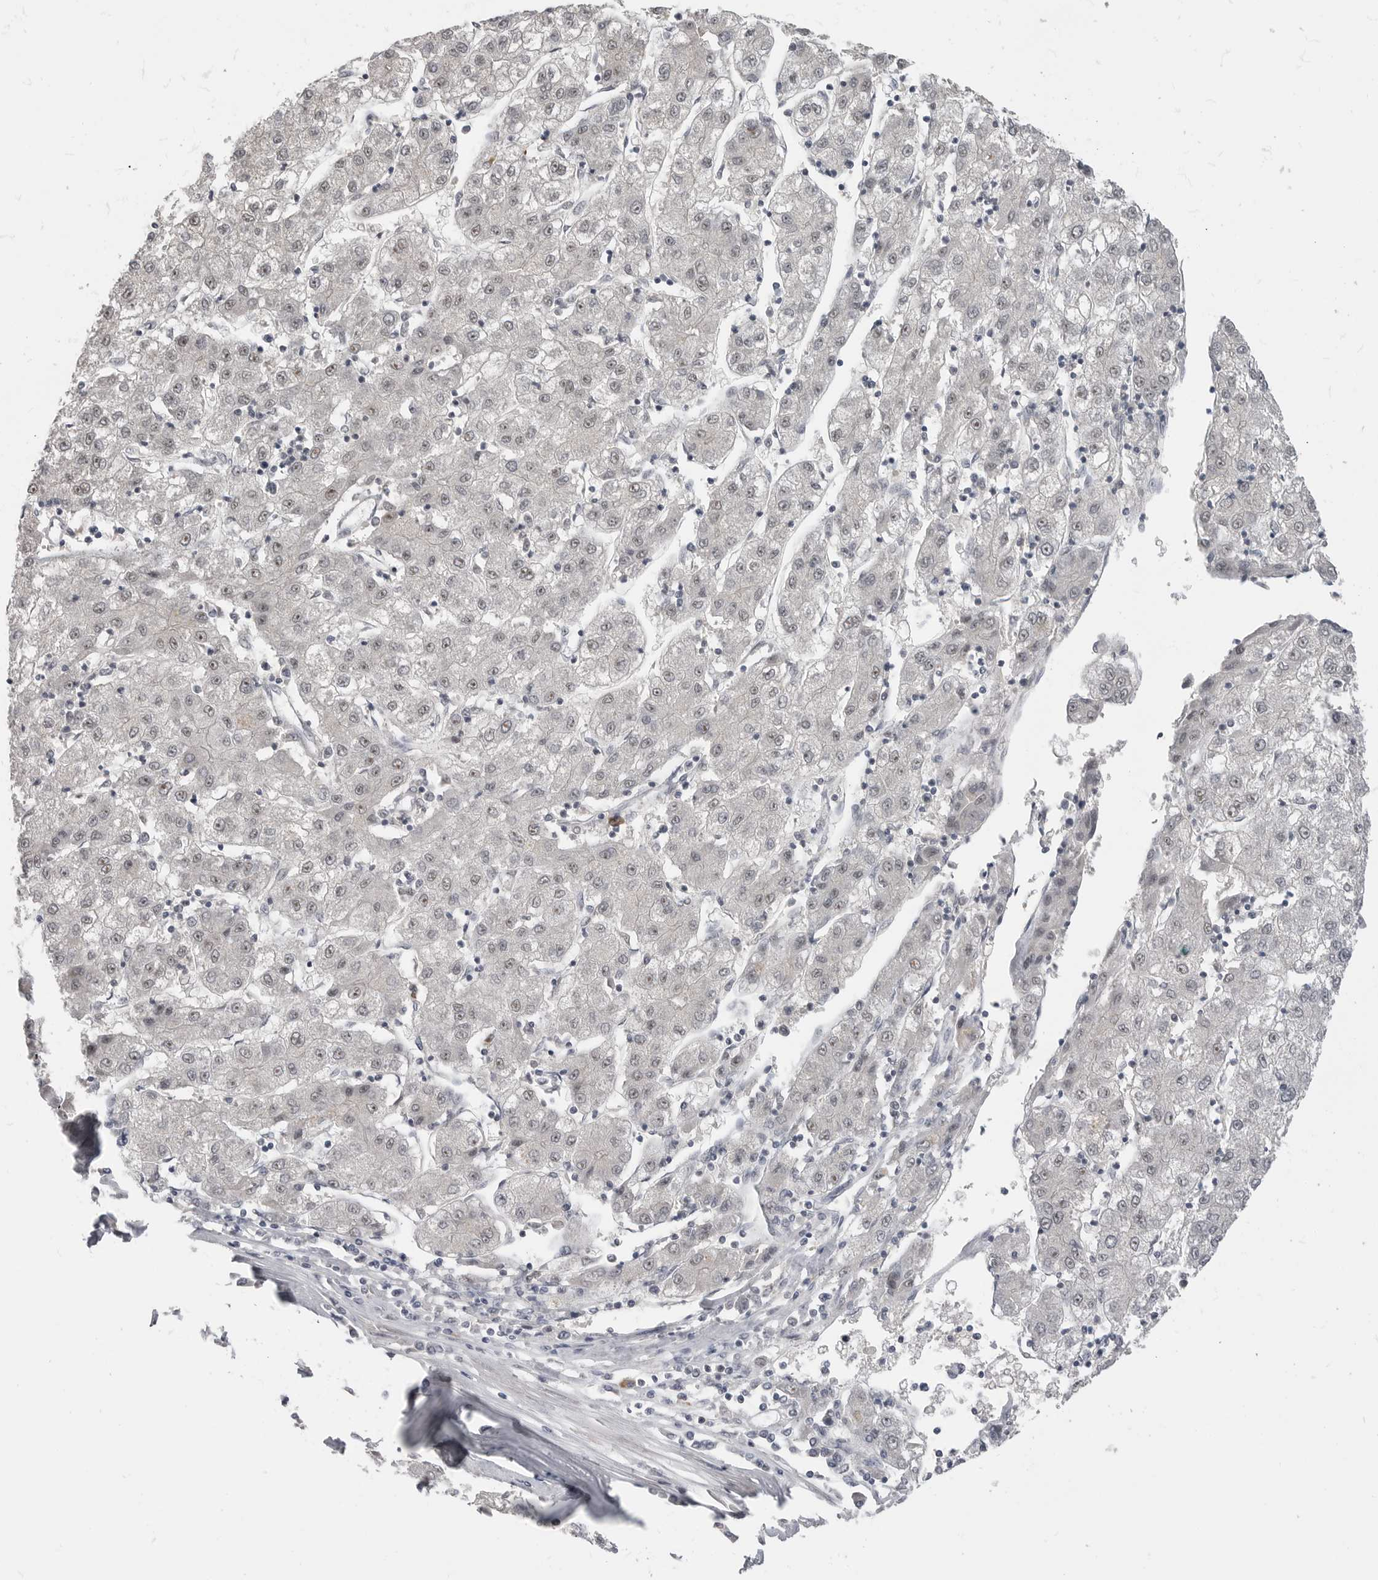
{"staining": {"intensity": "weak", "quantity": "25%-75%", "location": "nuclear"}, "tissue": "liver cancer", "cell_type": "Tumor cells", "image_type": "cancer", "snomed": [{"axis": "morphology", "description": "Carcinoma, Hepatocellular, NOS"}, {"axis": "topography", "description": "Liver"}], "caption": "There is low levels of weak nuclear positivity in tumor cells of liver hepatocellular carcinoma, as demonstrated by immunohistochemical staining (brown color).", "gene": "PLEKHF1", "patient": {"sex": "male", "age": 72}}